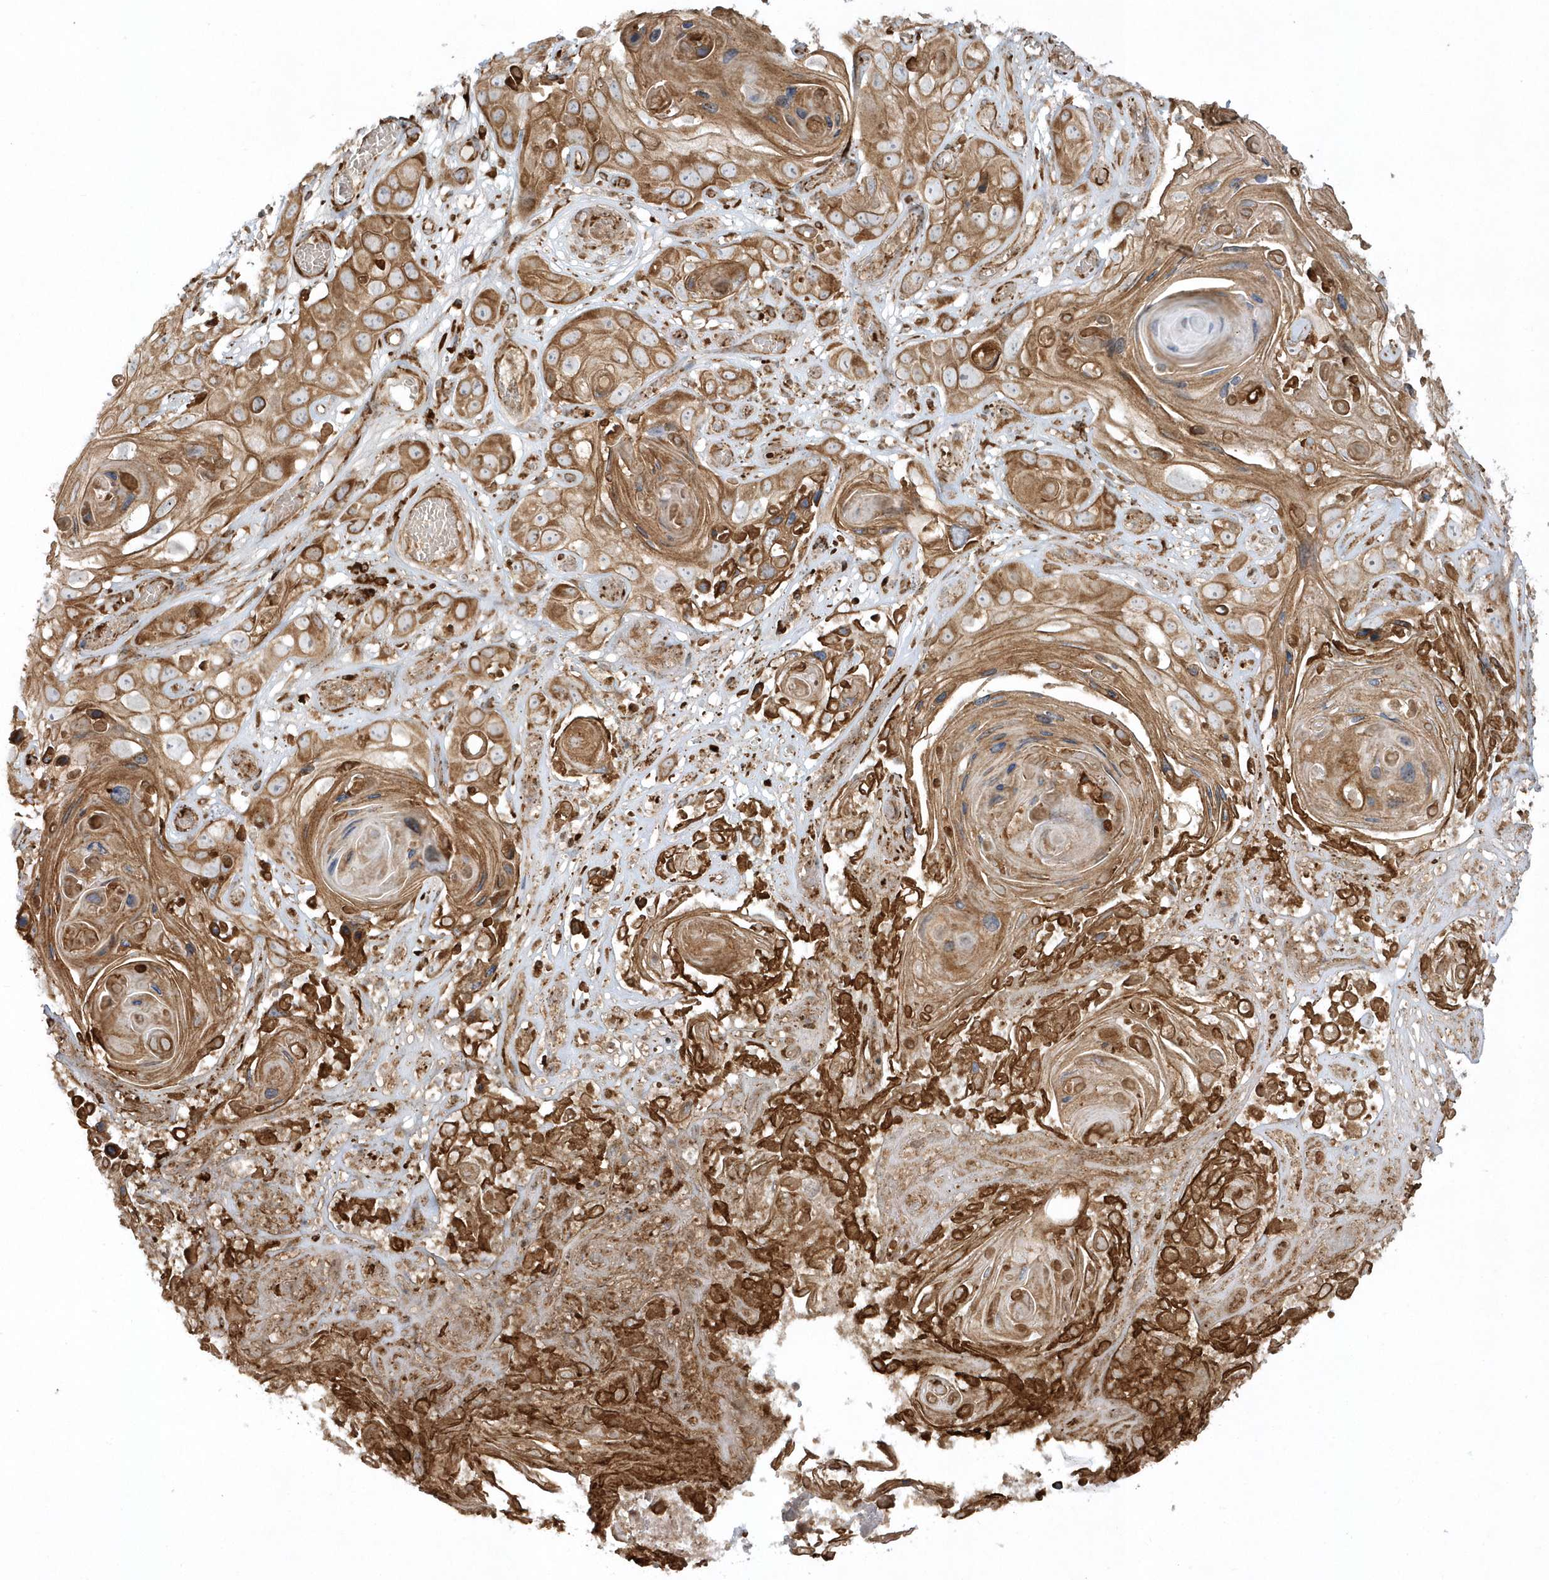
{"staining": {"intensity": "moderate", "quantity": ">75%", "location": "cytoplasmic/membranous"}, "tissue": "skin cancer", "cell_type": "Tumor cells", "image_type": "cancer", "snomed": [{"axis": "morphology", "description": "Squamous cell carcinoma, NOS"}, {"axis": "topography", "description": "Skin"}], "caption": "Protein staining of skin squamous cell carcinoma tissue reveals moderate cytoplasmic/membranous positivity in approximately >75% of tumor cells.", "gene": "SH3BP2", "patient": {"sex": "male", "age": 55}}